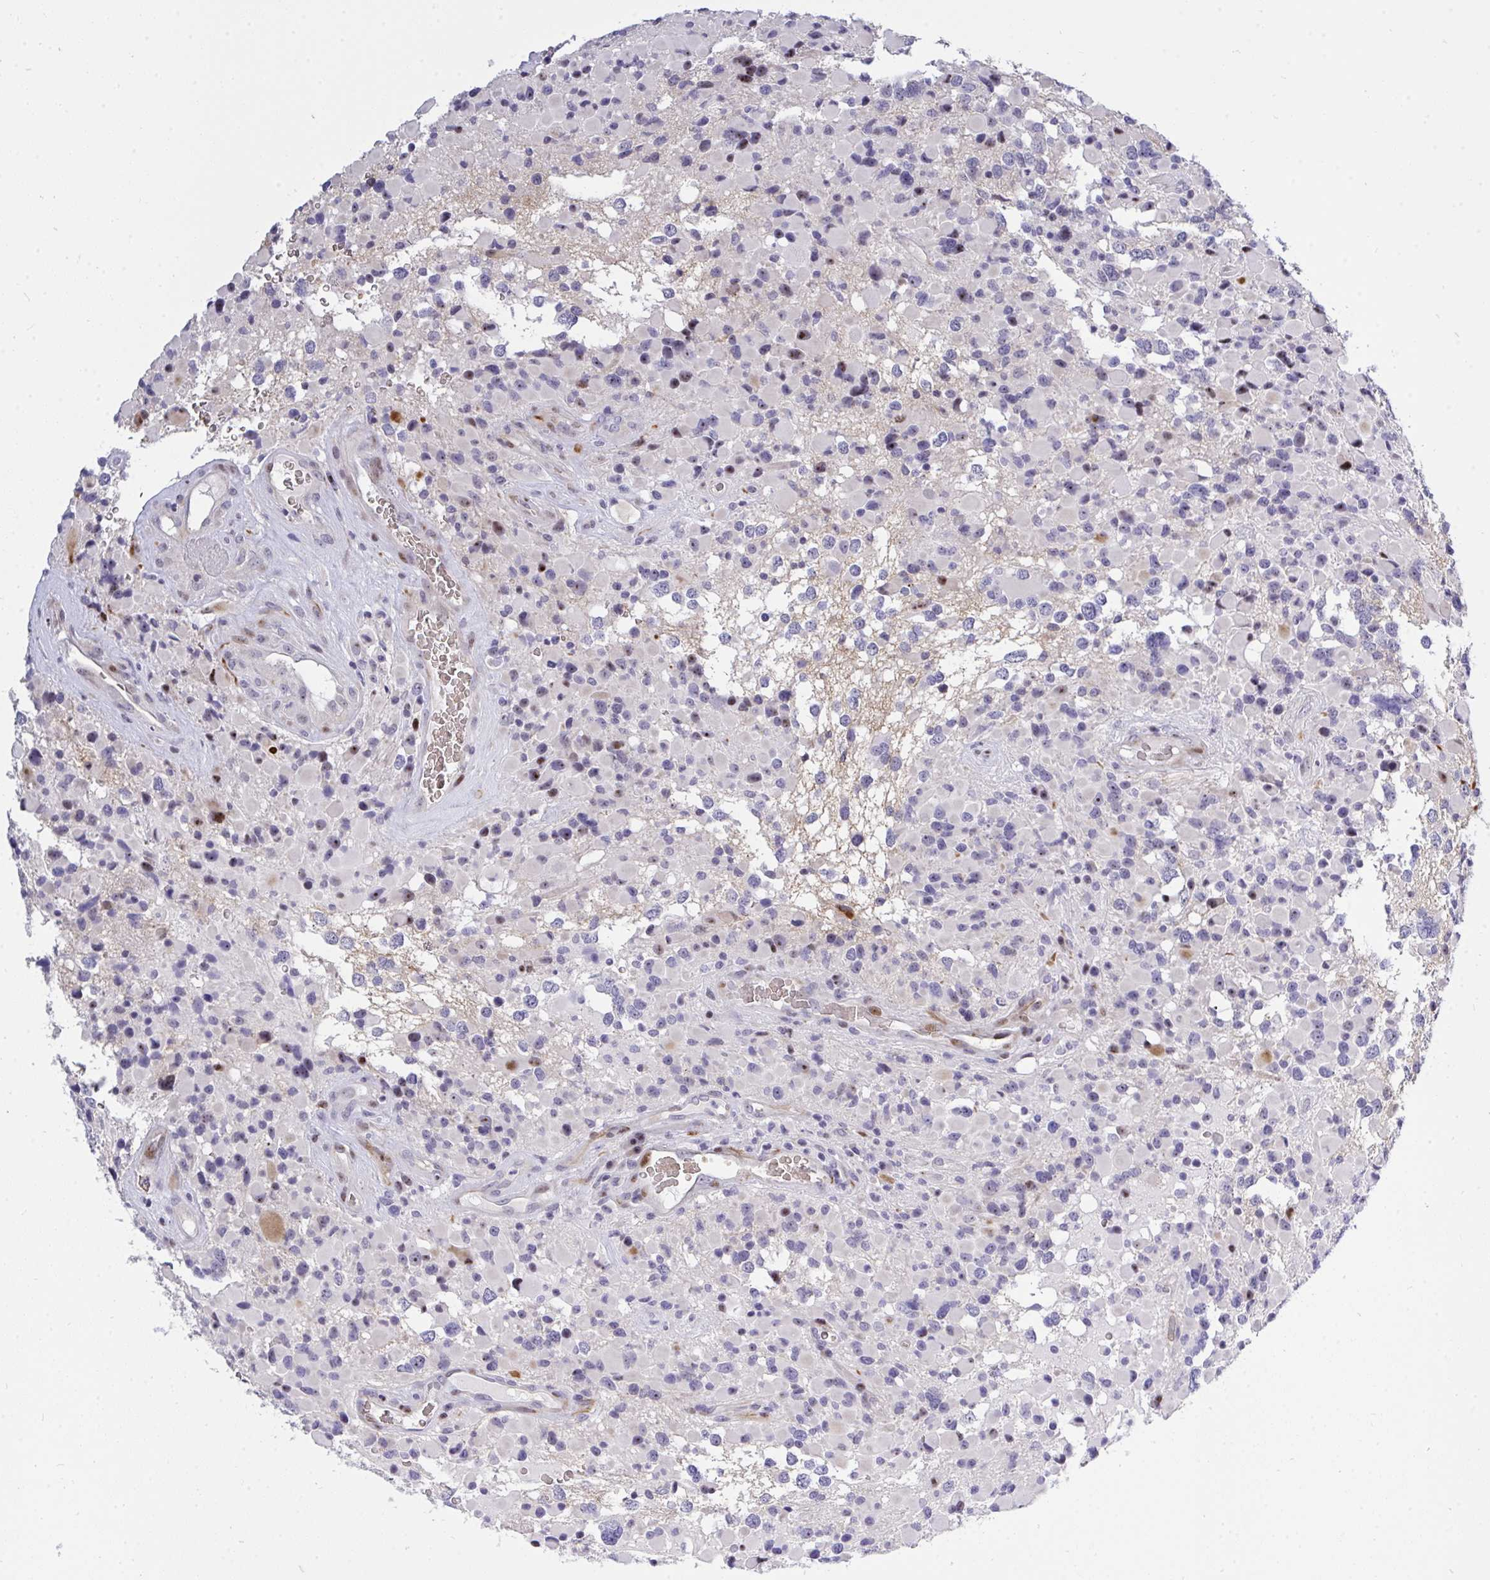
{"staining": {"intensity": "moderate", "quantity": "<25%", "location": "nuclear"}, "tissue": "glioma", "cell_type": "Tumor cells", "image_type": "cancer", "snomed": [{"axis": "morphology", "description": "Glioma, malignant, High grade"}, {"axis": "topography", "description": "Brain"}], "caption": "Moderate nuclear protein positivity is present in approximately <25% of tumor cells in high-grade glioma (malignant).", "gene": "PLPPR3", "patient": {"sex": "female", "age": 40}}